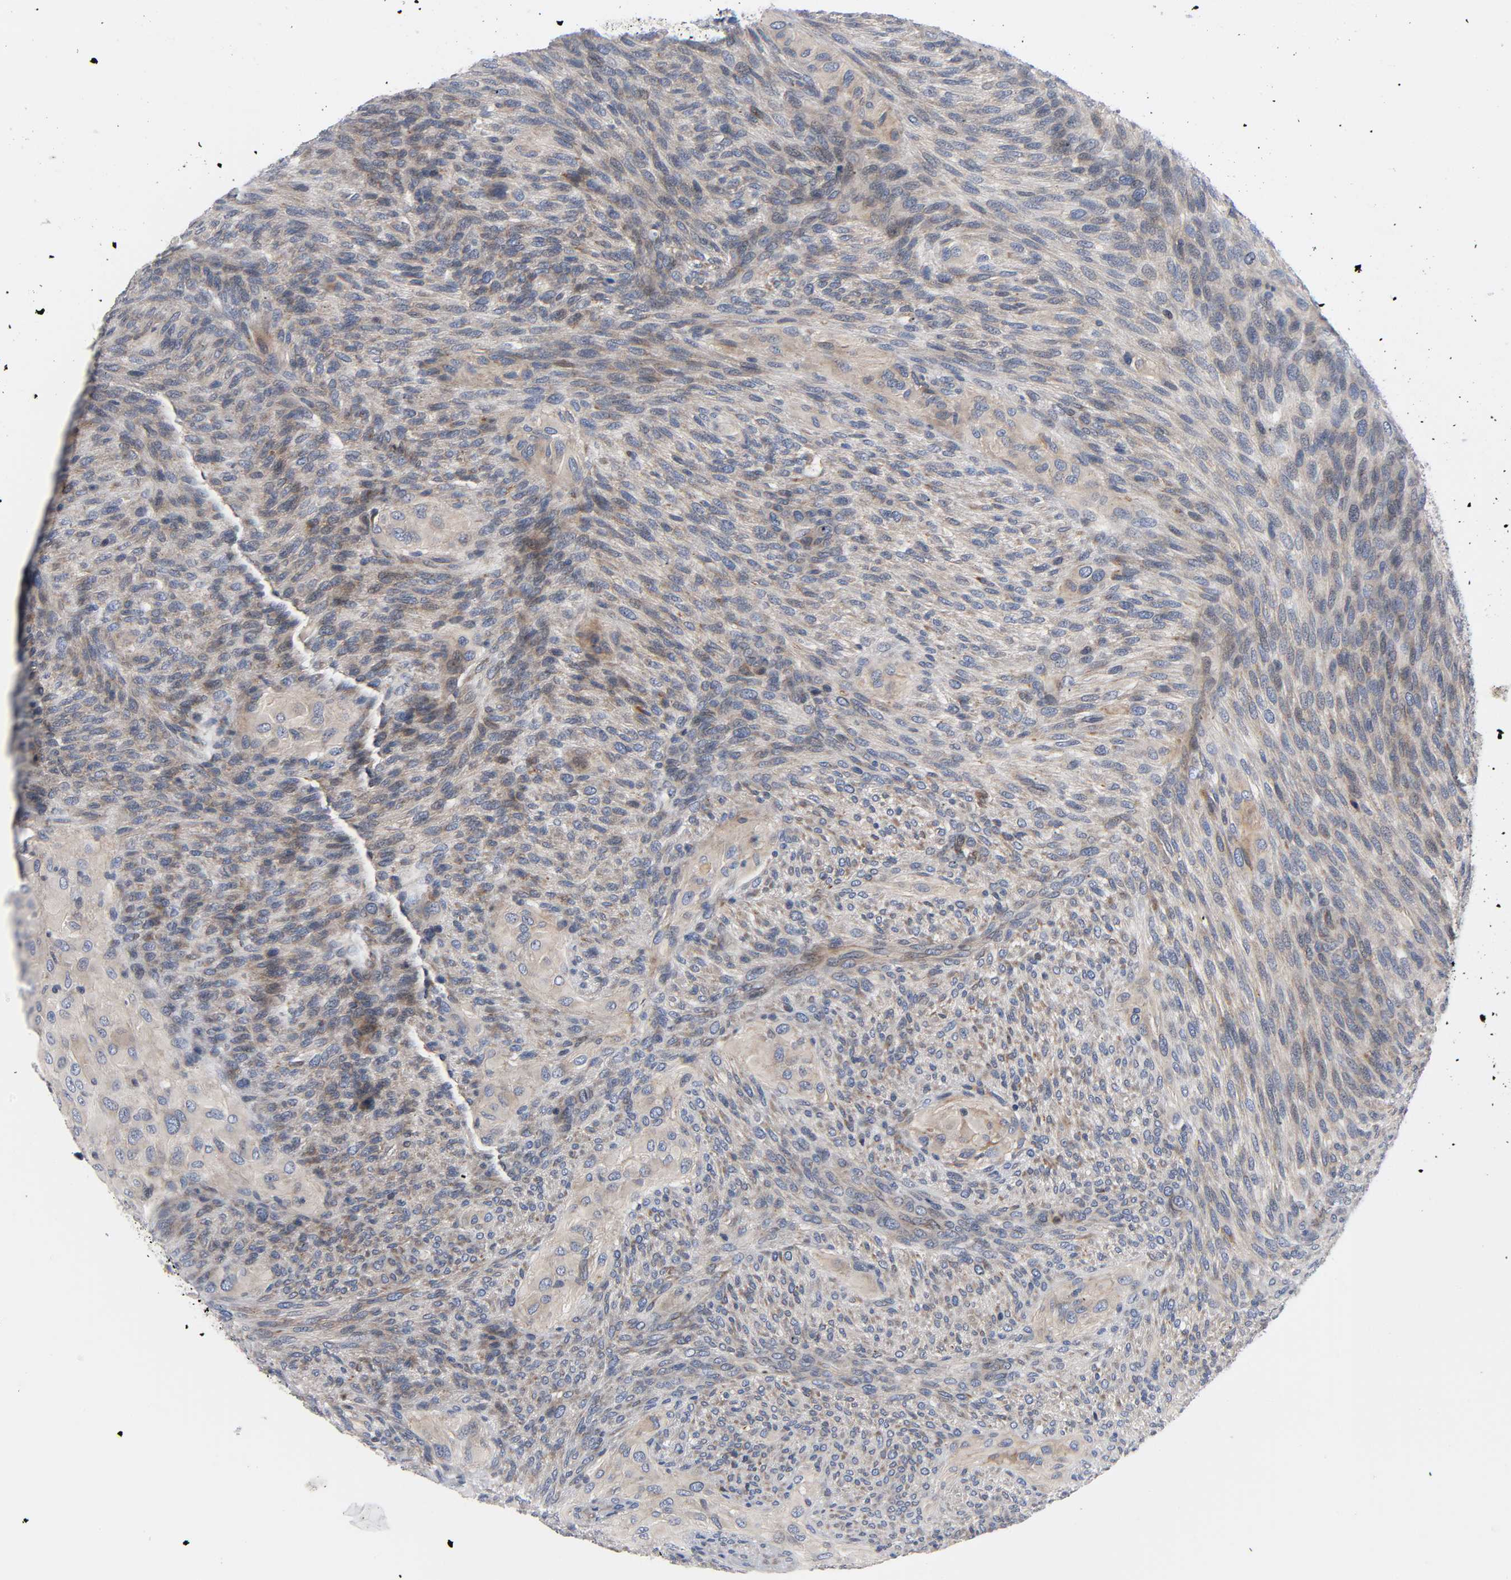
{"staining": {"intensity": "weak", "quantity": "25%-75%", "location": "cytoplasmic/membranous"}, "tissue": "glioma", "cell_type": "Tumor cells", "image_type": "cancer", "snomed": [{"axis": "morphology", "description": "Glioma, malignant, High grade"}, {"axis": "topography", "description": "Cerebral cortex"}], "caption": "This image displays immunohistochemistry (IHC) staining of glioma, with low weak cytoplasmic/membranous positivity in approximately 25%-75% of tumor cells.", "gene": "ASB6", "patient": {"sex": "female", "age": 55}}